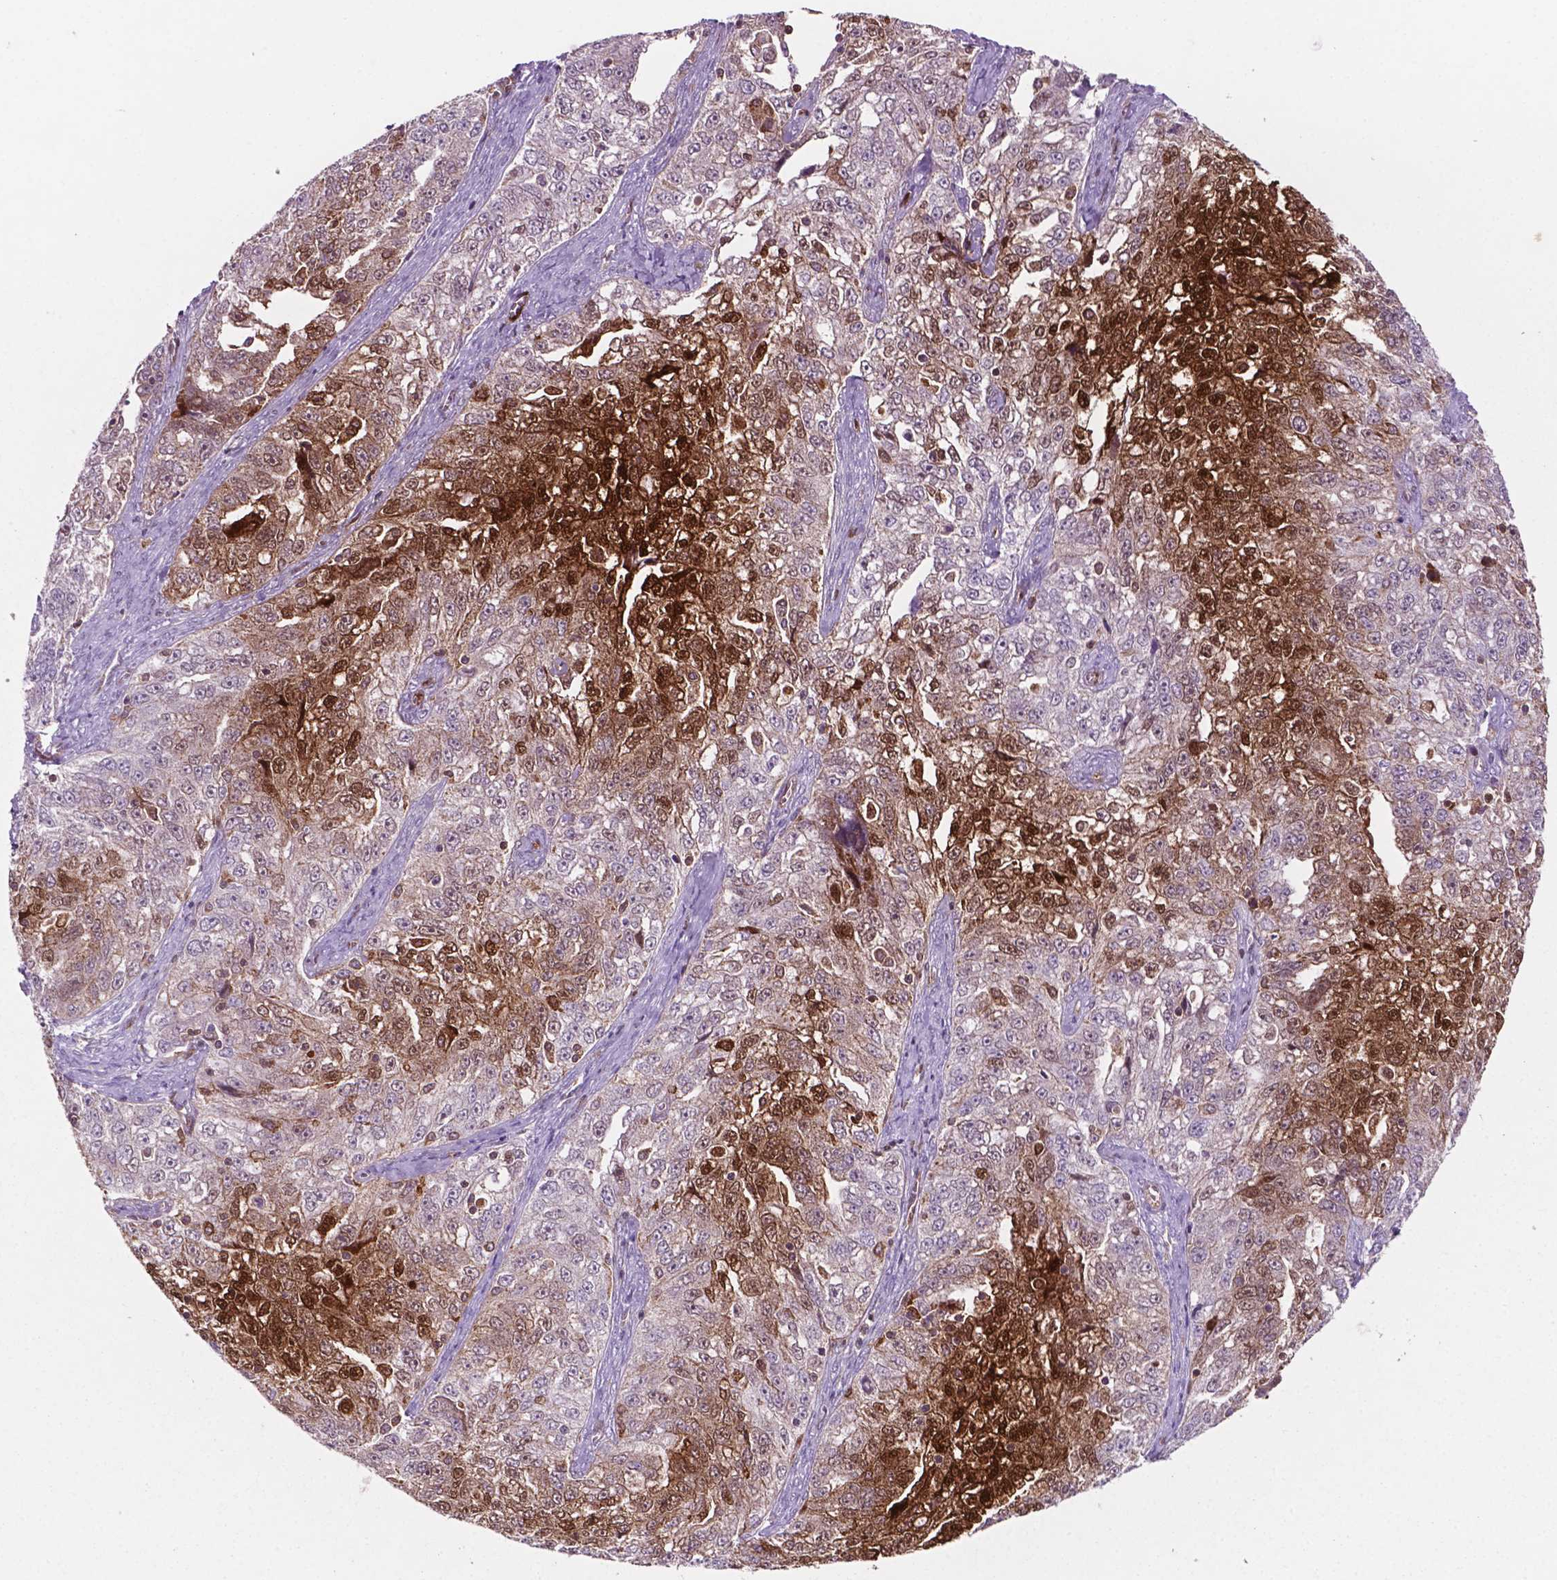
{"staining": {"intensity": "strong", "quantity": "25%-75%", "location": "cytoplasmic/membranous"}, "tissue": "ovarian cancer", "cell_type": "Tumor cells", "image_type": "cancer", "snomed": [{"axis": "morphology", "description": "Cystadenocarcinoma, serous, NOS"}, {"axis": "topography", "description": "Ovary"}], "caption": "Ovarian cancer stained with DAB (3,3'-diaminobenzidine) immunohistochemistry displays high levels of strong cytoplasmic/membranous expression in approximately 25%-75% of tumor cells.", "gene": "LDHA", "patient": {"sex": "female", "age": 51}}